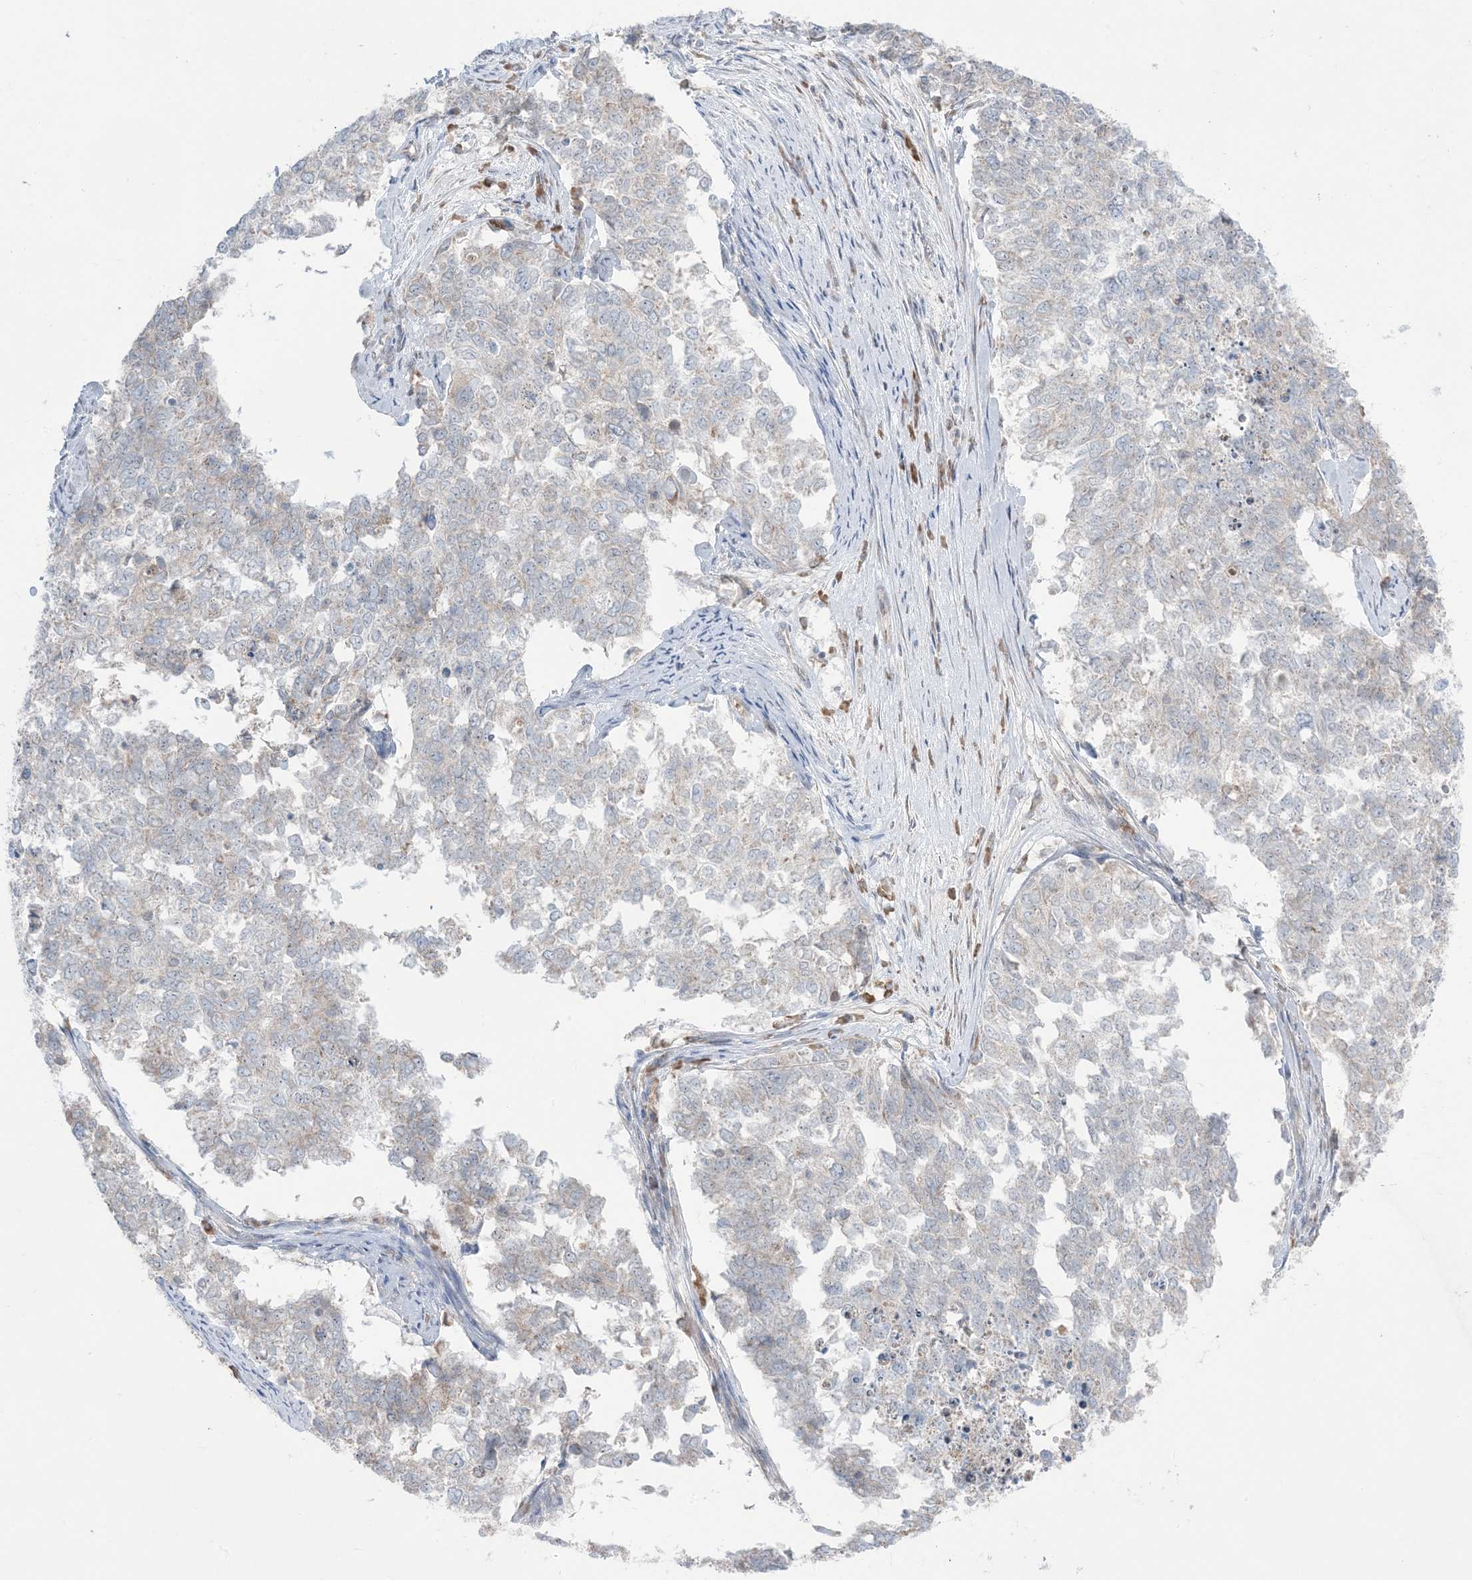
{"staining": {"intensity": "negative", "quantity": "none", "location": "none"}, "tissue": "cervical cancer", "cell_type": "Tumor cells", "image_type": "cancer", "snomed": [{"axis": "morphology", "description": "Squamous cell carcinoma, NOS"}, {"axis": "topography", "description": "Cervix"}], "caption": "Tumor cells show no significant positivity in squamous cell carcinoma (cervical).", "gene": "MMGT1", "patient": {"sex": "female", "age": 63}}